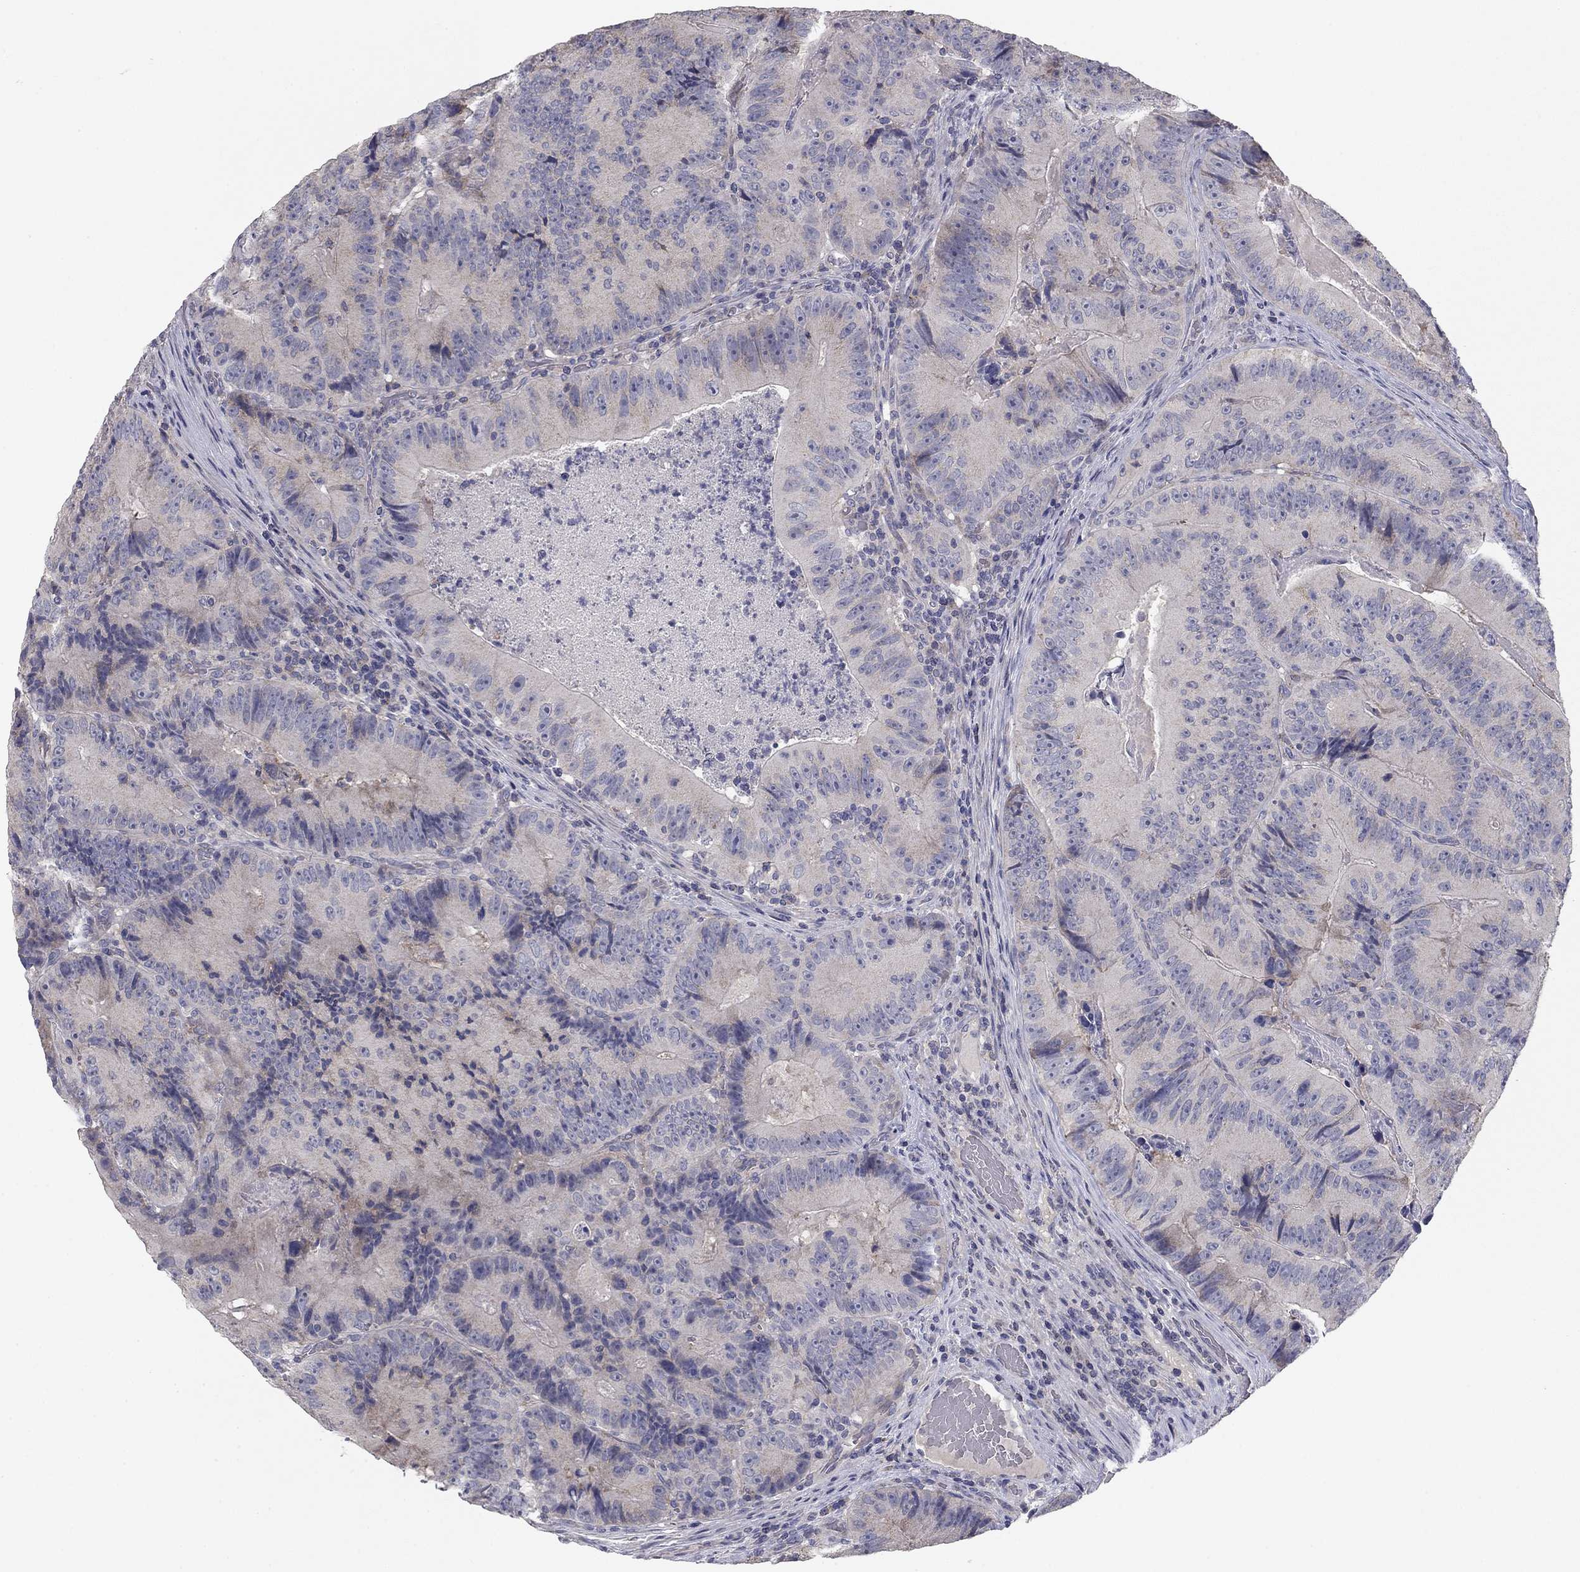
{"staining": {"intensity": "negative", "quantity": "none", "location": "none"}, "tissue": "colorectal cancer", "cell_type": "Tumor cells", "image_type": "cancer", "snomed": [{"axis": "morphology", "description": "Adenocarcinoma, NOS"}, {"axis": "topography", "description": "Colon"}], "caption": "Immunohistochemical staining of colorectal adenocarcinoma reveals no significant expression in tumor cells.", "gene": "SEPTIN3", "patient": {"sex": "female", "age": 86}}